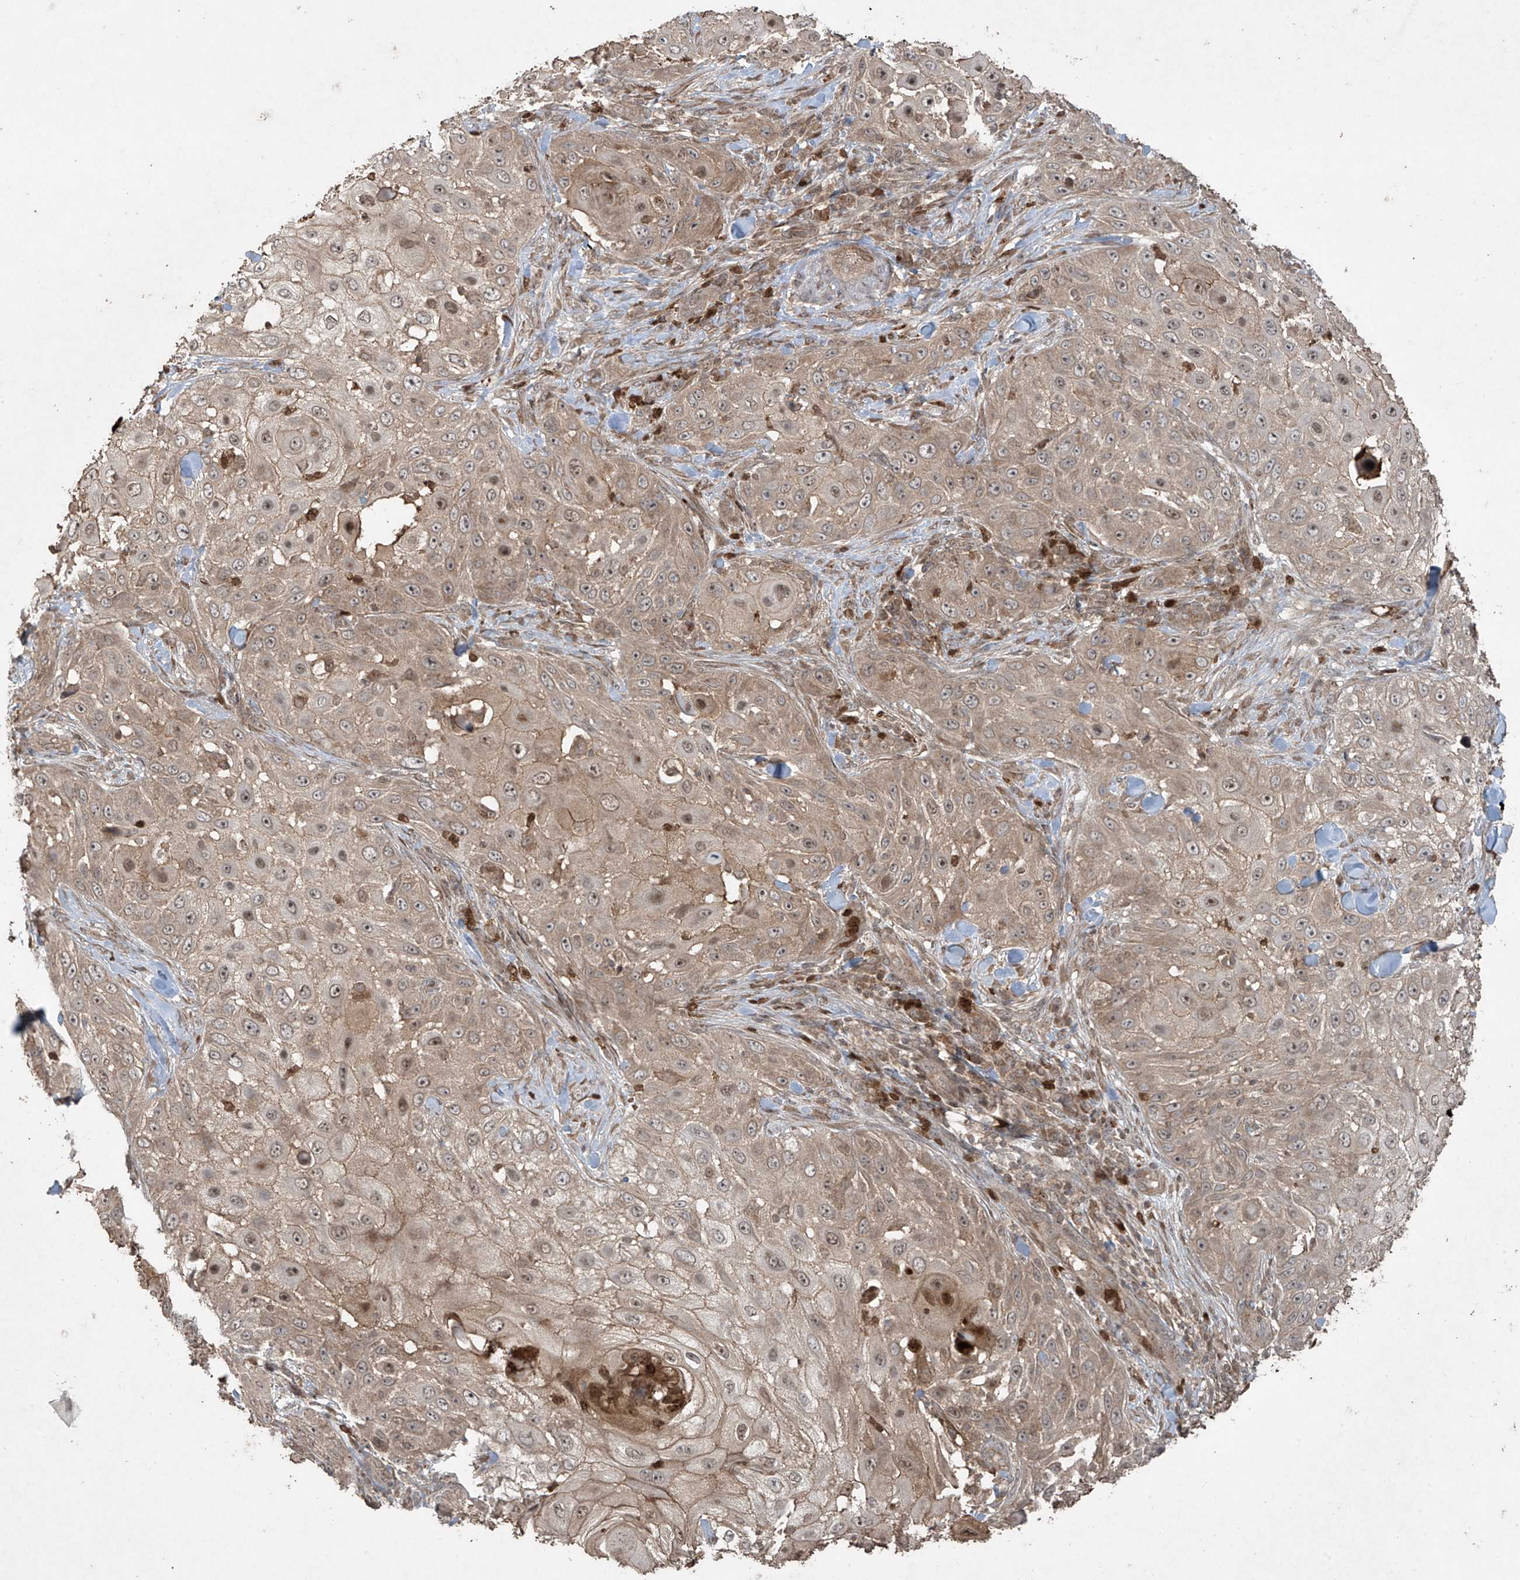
{"staining": {"intensity": "weak", "quantity": ">75%", "location": "cytoplasmic/membranous"}, "tissue": "skin cancer", "cell_type": "Tumor cells", "image_type": "cancer", "snomed": [{"axis": "morphology", "description": "Squamous cell carcinoma, NOS"}, {"axis": "topography", "description": "Skin"}], "caption": "Human squamous cell carcinoma (skin) stained with a protein marker displays weak staining in tumor cells.", "gene": "PGPEP1", "patient": {"sex": "female", "age": 44}}